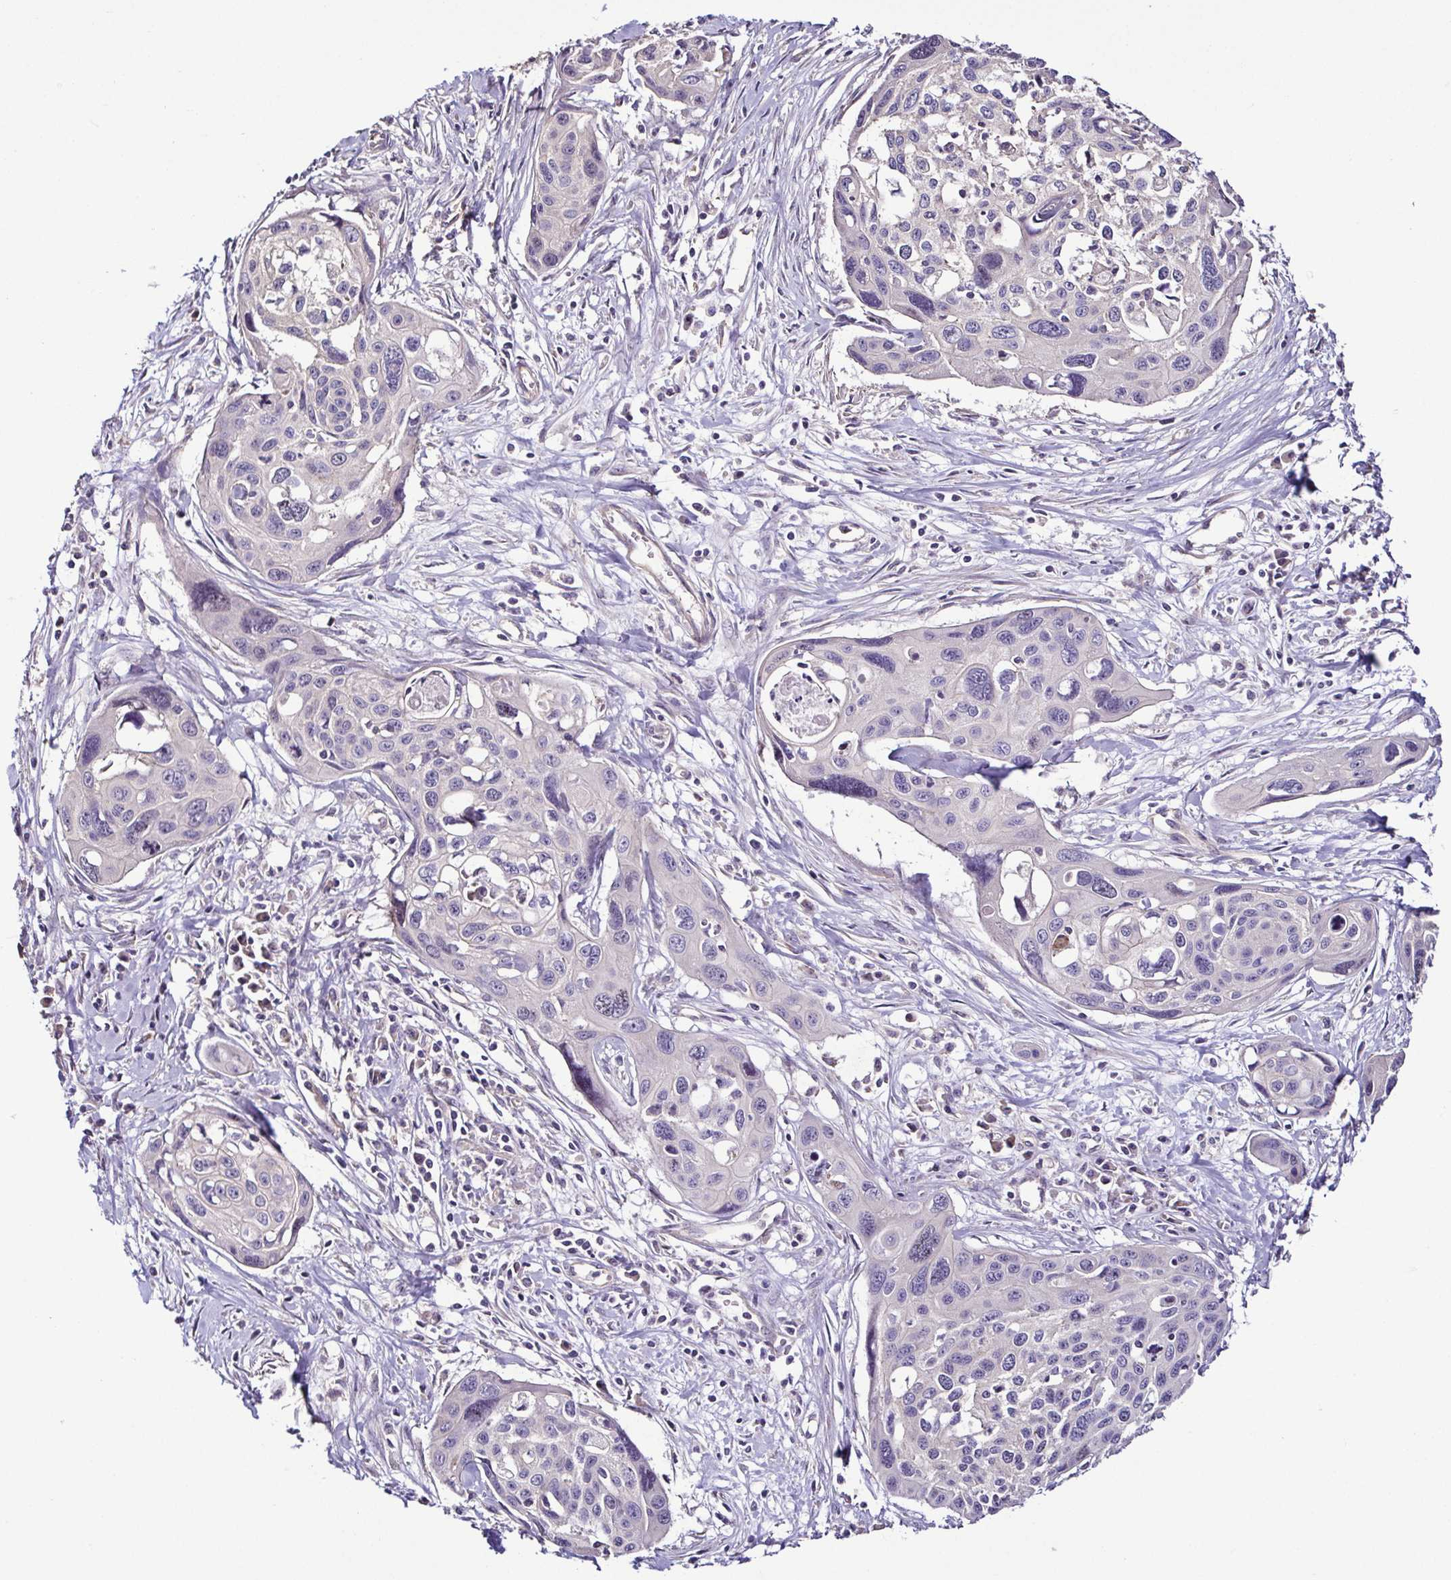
{"staining": {"intensity": "negative", "quantity": "none", "location": "none"}, "tissue": "cervical cancer", "cell_type": "Tumor cells", "image_type": "cancer", "snomed": [{"axis": "morphology", "description": "Squamous cell carcinoma, NOS"}, {"axis": "topography", "description": "Cervix"}], "caption": "IHC micrograph of human cervical squamous cell carcinoma stained for a protein (brown), which displays no staining in tumor cells. (DAB (3,3'-diaminobenzidine) immunohistochemistry with hematoxylin counter stain).", "gene": "LMOD2", "patient": {"sex": "female", "age": 31}}